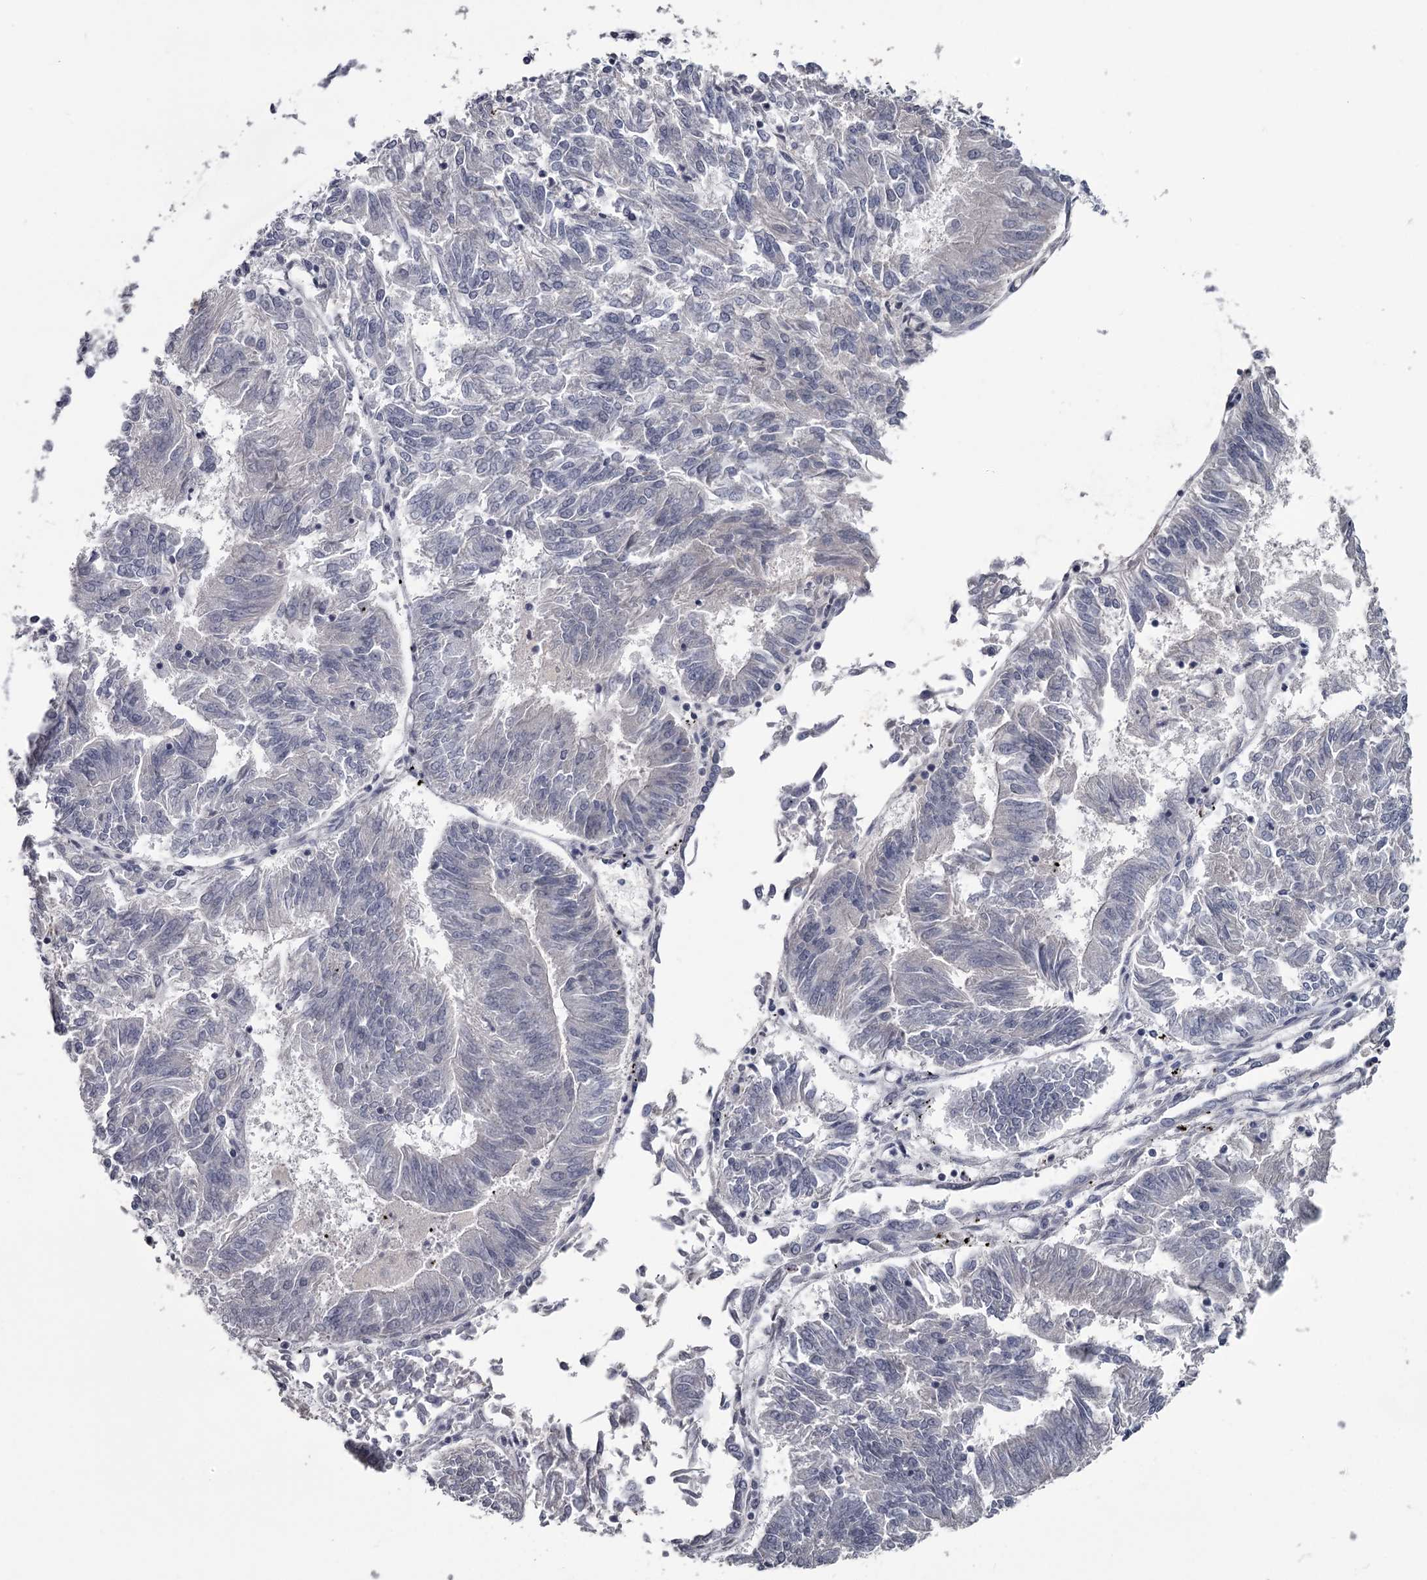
{"staining": {"intensity": "negative", "quantity": "none", "location": "none"}, "tissue": "endometrial cancer", "cell_type": "Tumor cells", "image_type": "cancer", "snomed": [{"axis": "morphology", "description": "Adenocarcinoma, NOS"}, {"axis": "topography", "description": "Endometrium"}], "caption": "An image of endometrial cancer stained for a protein demonstrates no brown staining in tumor cells.", "gene": "DAO", "patient": {"sex": "female", "age": 58}}